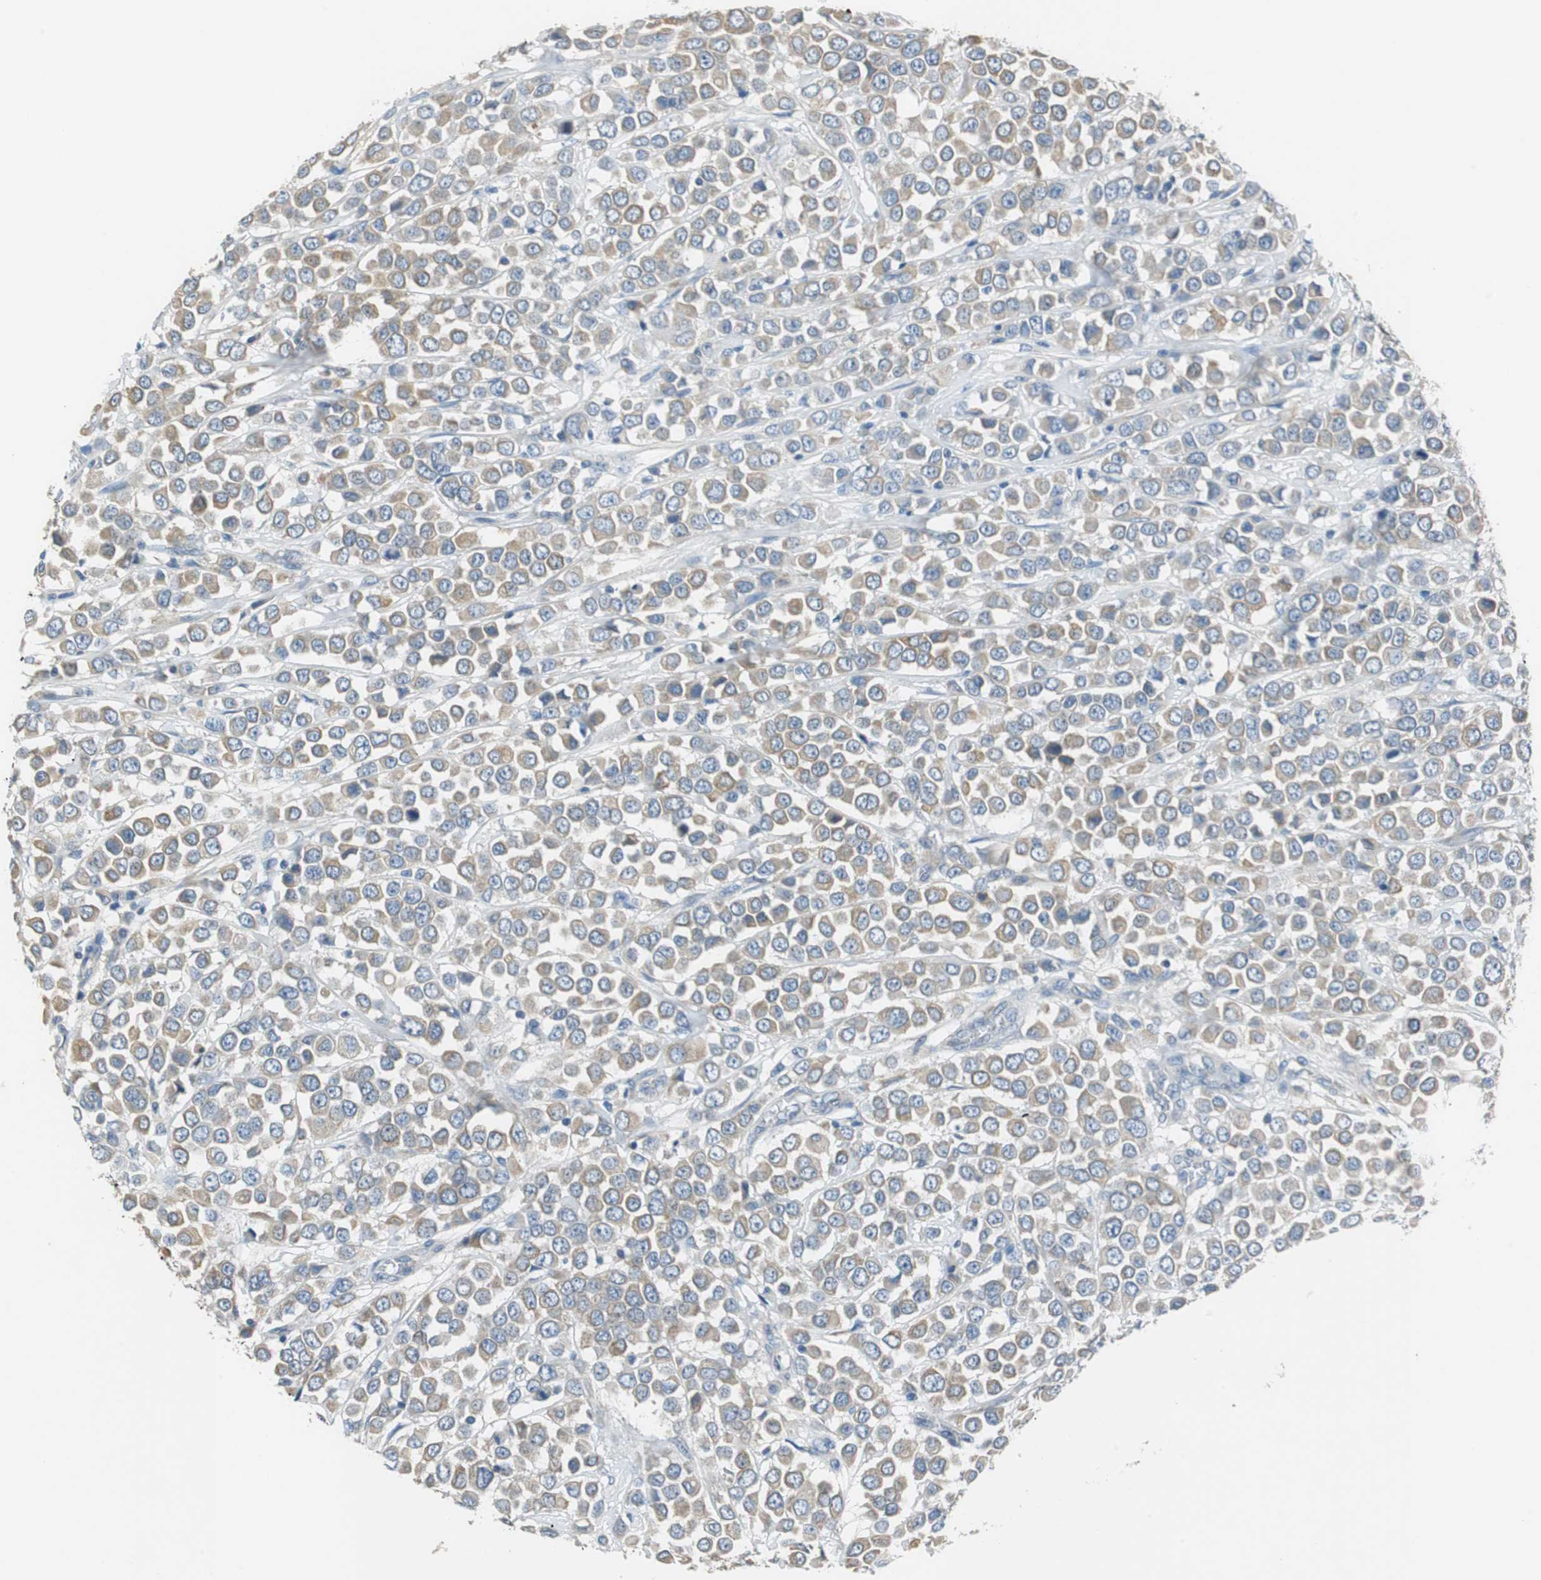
{"staining": {"intensity": "weak", "quantity": ">75%", "location": "cytoplasmic/membranous"}, "tissue": "breast cancer", "cell_type": "Tumor cells", "image_type": "cancer", "snomed": [{"axis": "morphology", "description": "Duct carcinoma"}, {"axis": "topography", "description": "Breast"}], "caption": "Protein analysis of breast cancer (intraductal carcinoma) tissue displays weak cytoplasmic/membranous positivity in approximately >75% of tumor cells.", "gene": "FADS2", "patient": {"sex": "female", "age": 61}}